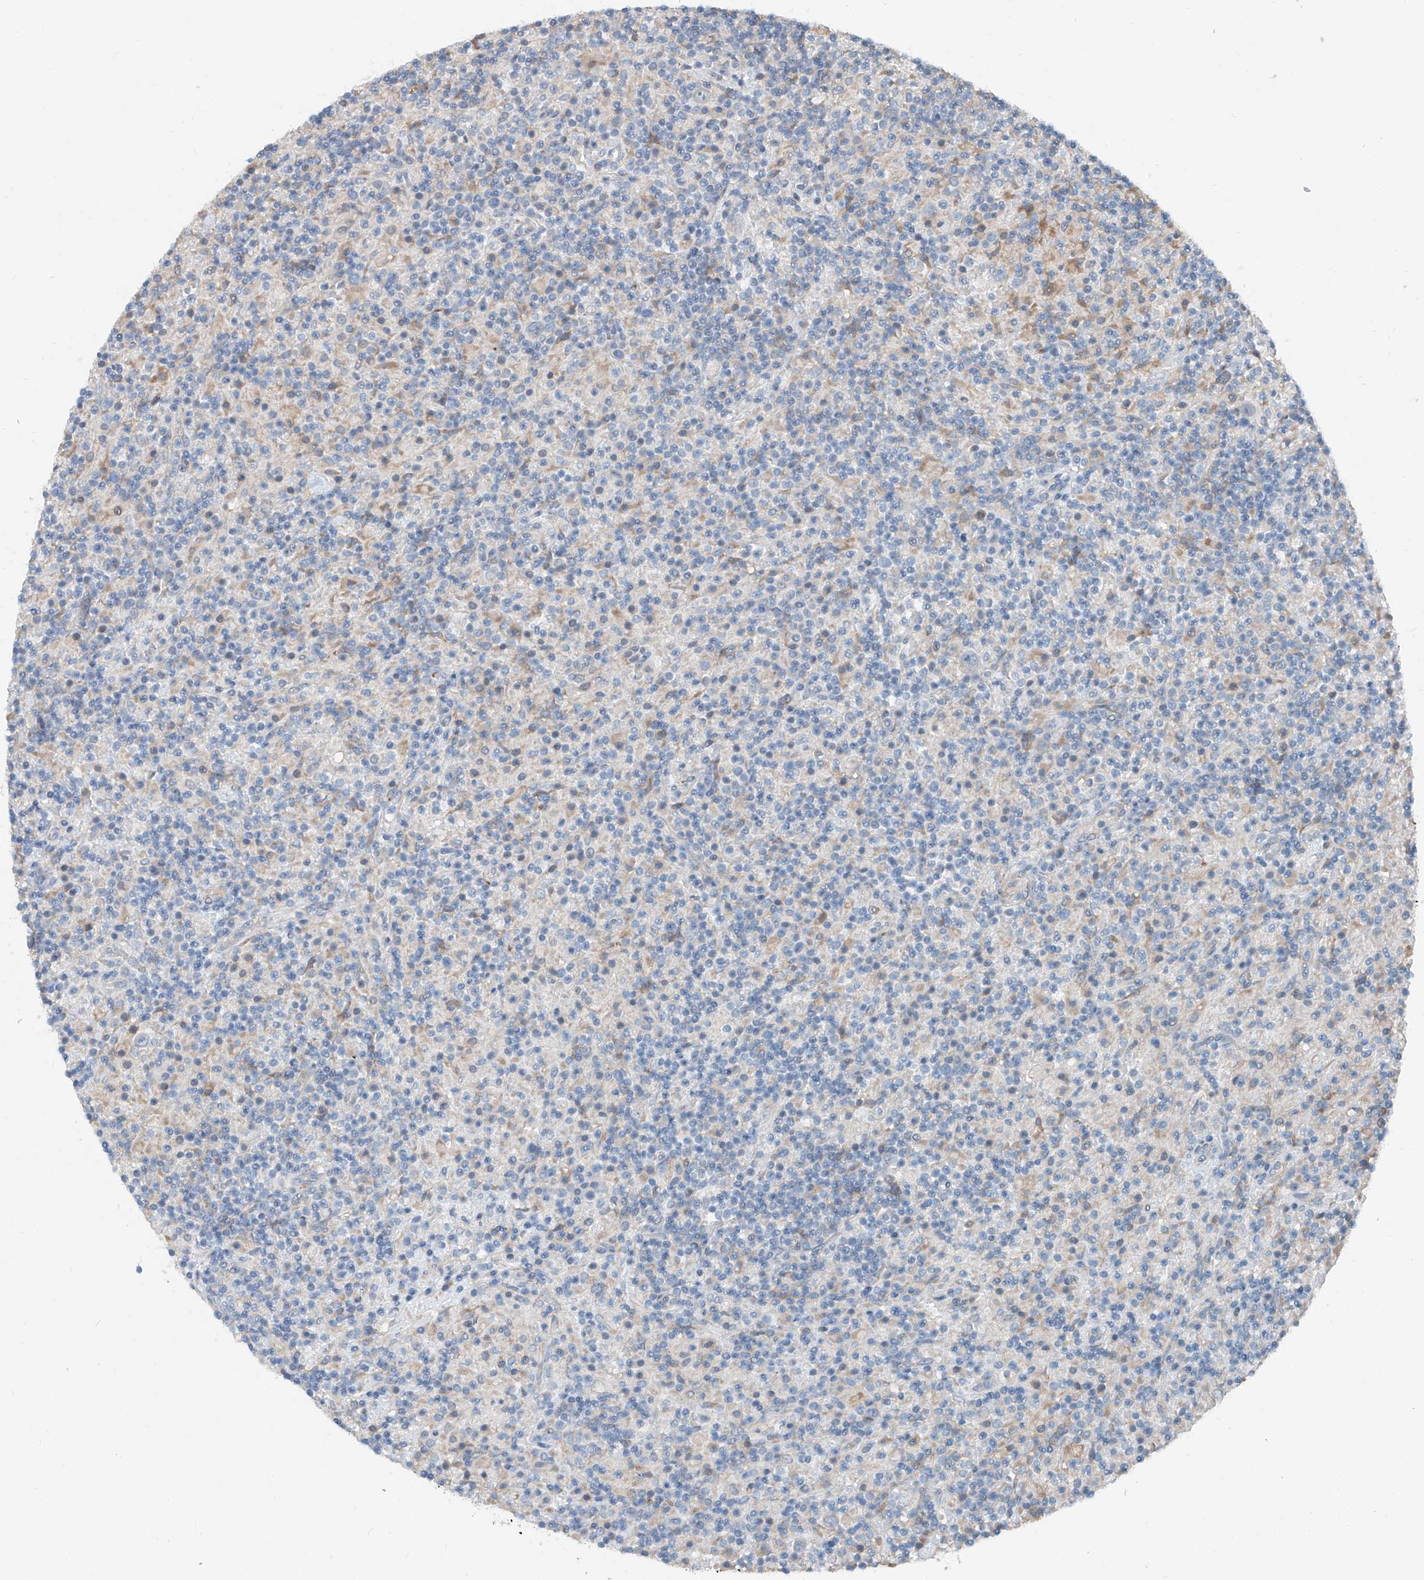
{"staining": {"intensity": "negative", "quantity": "none", "location": "none"}, "tissue": "lymphoma", "cell_type": "Tumor cells", "image_type": "cancer", "snomed": [{"axis": "morphology", "description": "Hodgkin's disease, NOS"}, {"axis": "topography", "description": "Lymph node"}], "caption": "Immunohistochemistry histopathology image of human lymphoma stained for a protein (brown), which shows no staining in tumor cells. The staining is performed using DAB brown chromogen with nuclei counter-stained in using hematoxylin.", "gene": "KCNK10", "patient": {"sex": "male", "age": 70}}